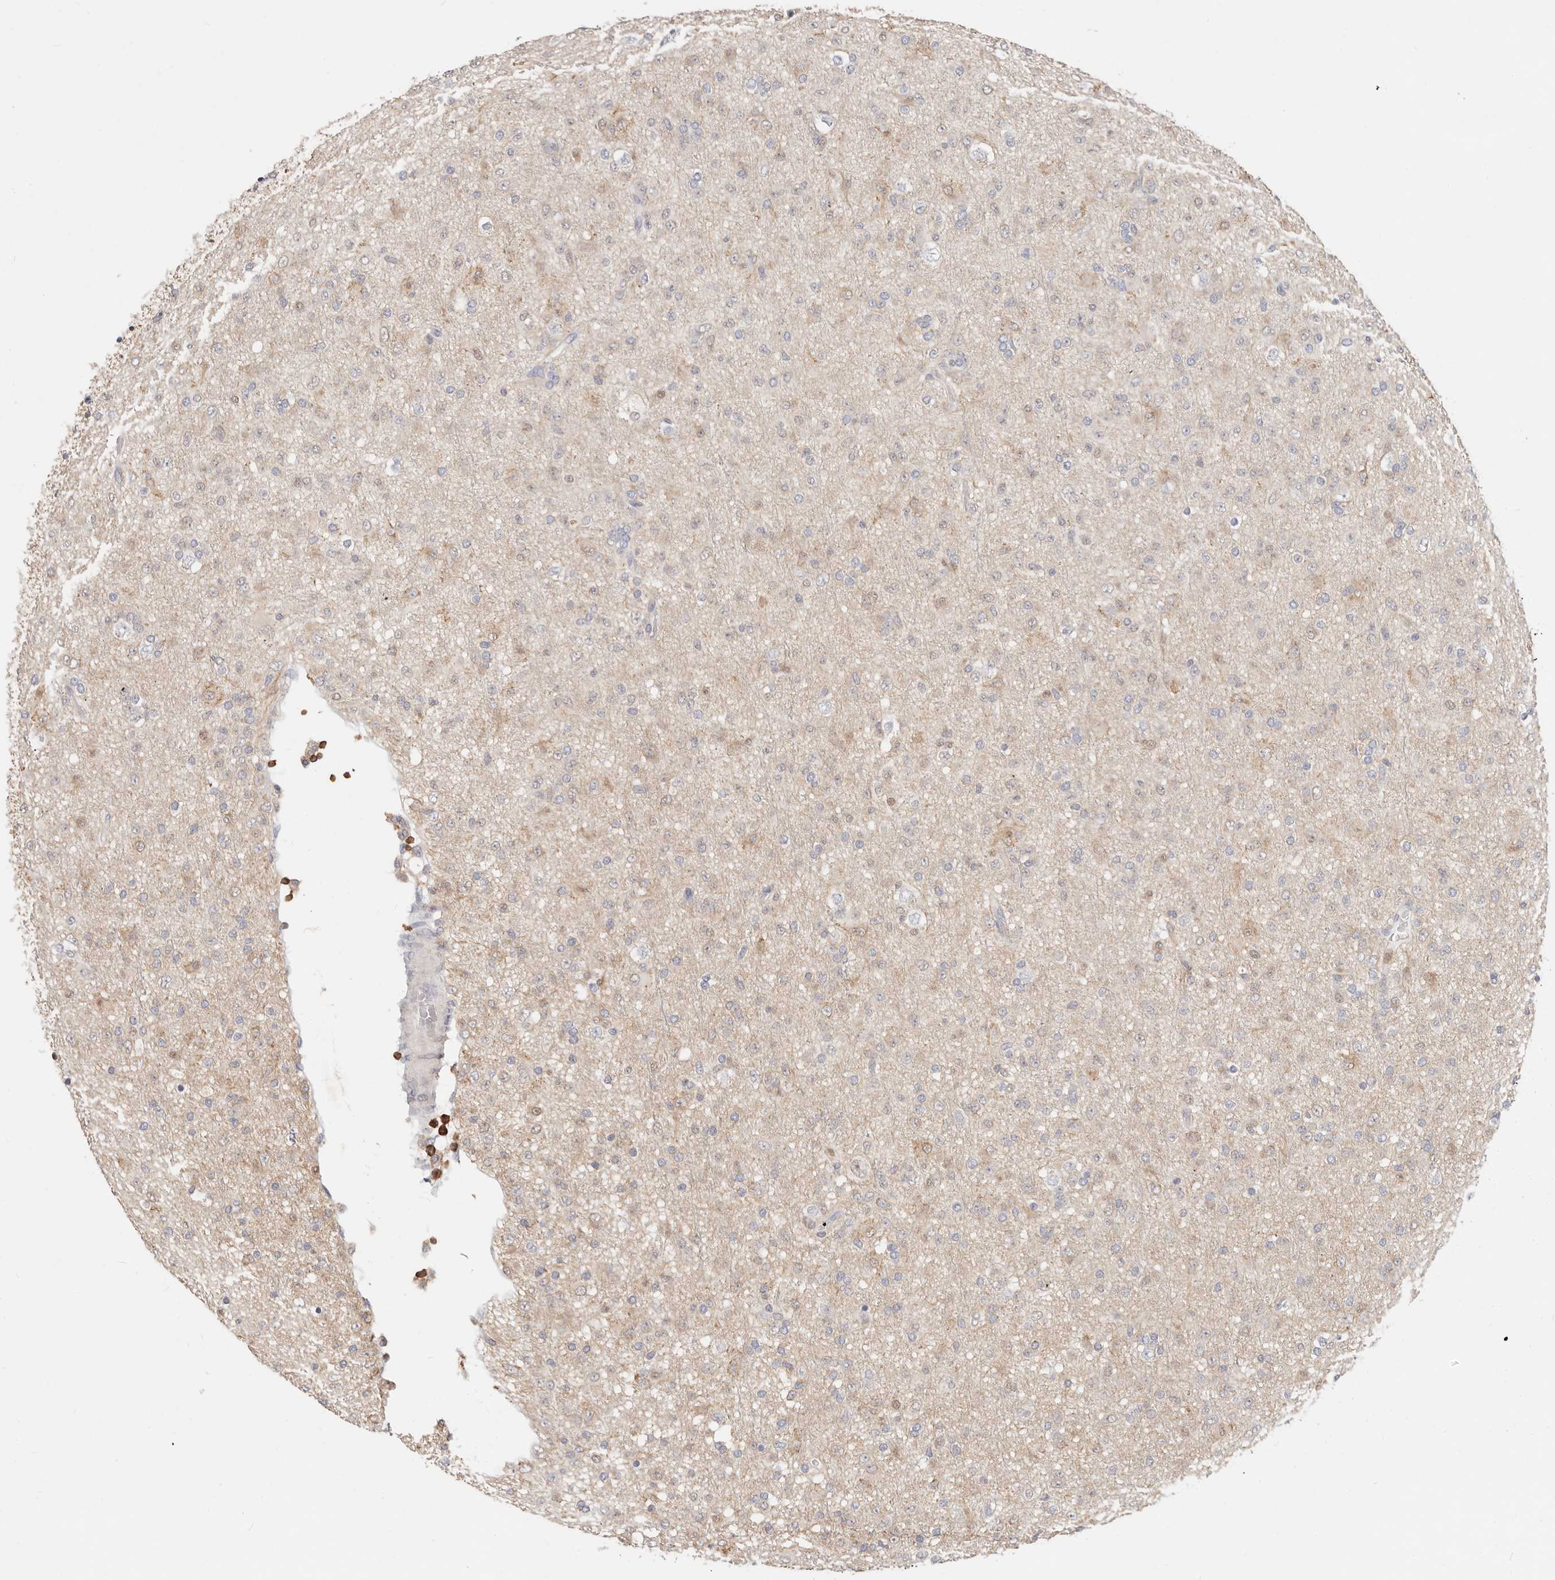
{"staining": {"intensity": "weak", "quantity": "<25%", "location": "cytoplasmic/membranous"}, "tissue": "glioma", "cell_type": "Tumor cells", "image_type": "cancer", "snomed": [{"axis": "morphology", "description": "Glioma, malignant, Low grade"}, {"axis": "topography", "description": "Brain"}], "caption": "A micrograph of glioma stained for a protein displays no brown staining in tumor cells. (DAB (3,3'-diaminobenzidine) IHC, high magnification).", "gene": "TMEM63B", "patient": {"sex": "male", "age": 65}}